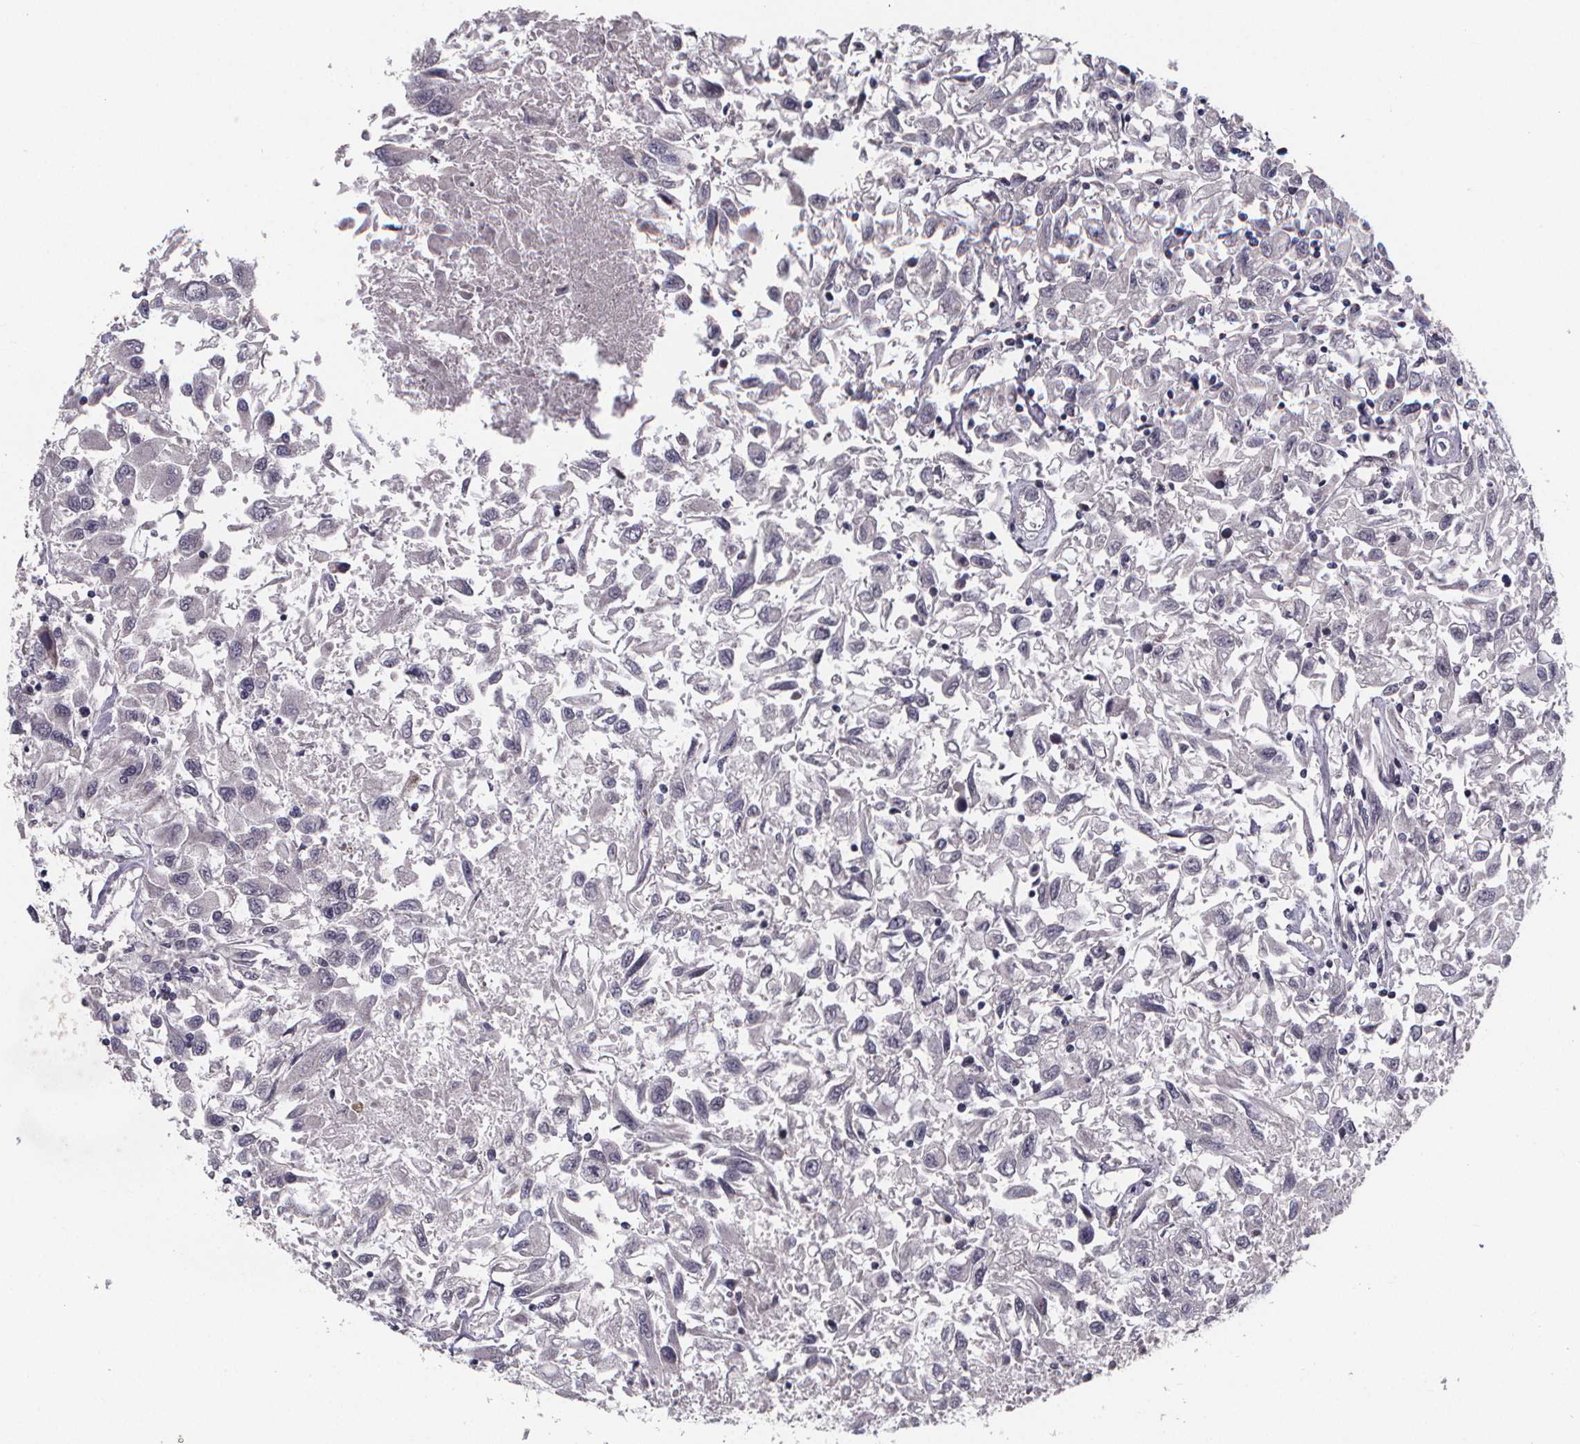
{"staining": {"intensity": "negative", "quantity": "none", "location": "none"}, "tissue": "renal cancer", "cell_type": "Tumor cells", "image_type": "cancer", "snomed": [{"axis": "morphology", "description": "Adenocarcinoma, NOS"}, {"axis": "topography", "description": "Kidney"}], "caption": "Tumor cells show no significant protein staining in adenocarcinoma (renal).", "gene": "AGT", "patient": {"sex": "female", "age": 76}}